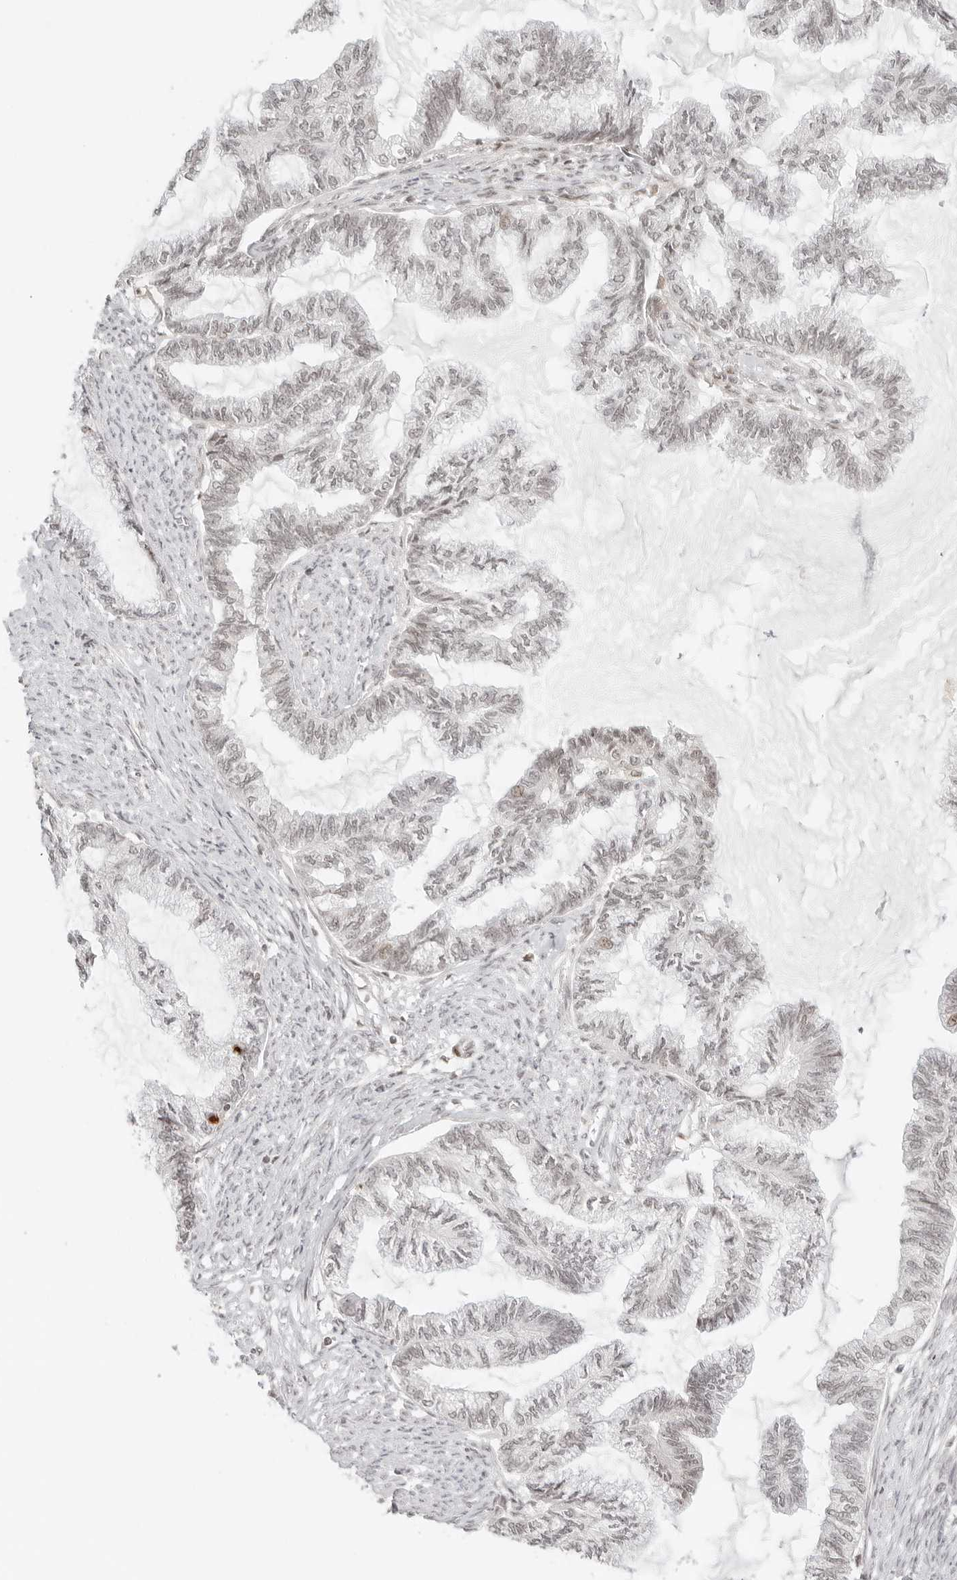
{"staining": {"intensity": "weak", "quantity": "25%-75%", "location": "nuclear"}, "tissue": "endometrial cancer", "cell_type": "Tumor cells", "image_type": "cancer", "snomed": [{"axis": "morphology", "description": "Adenocarcinoma, NOS"}, {"axis": "topography", "description": "Endometrium"}], "caption": "The micrograph reveals a brown stain indicating the presence of a protein in the nuclear of tumor cells in endometrial cancer (adenocarcinoma).", "gene": "ZNF407", "patient": {"sex": "female", "age": 86}}